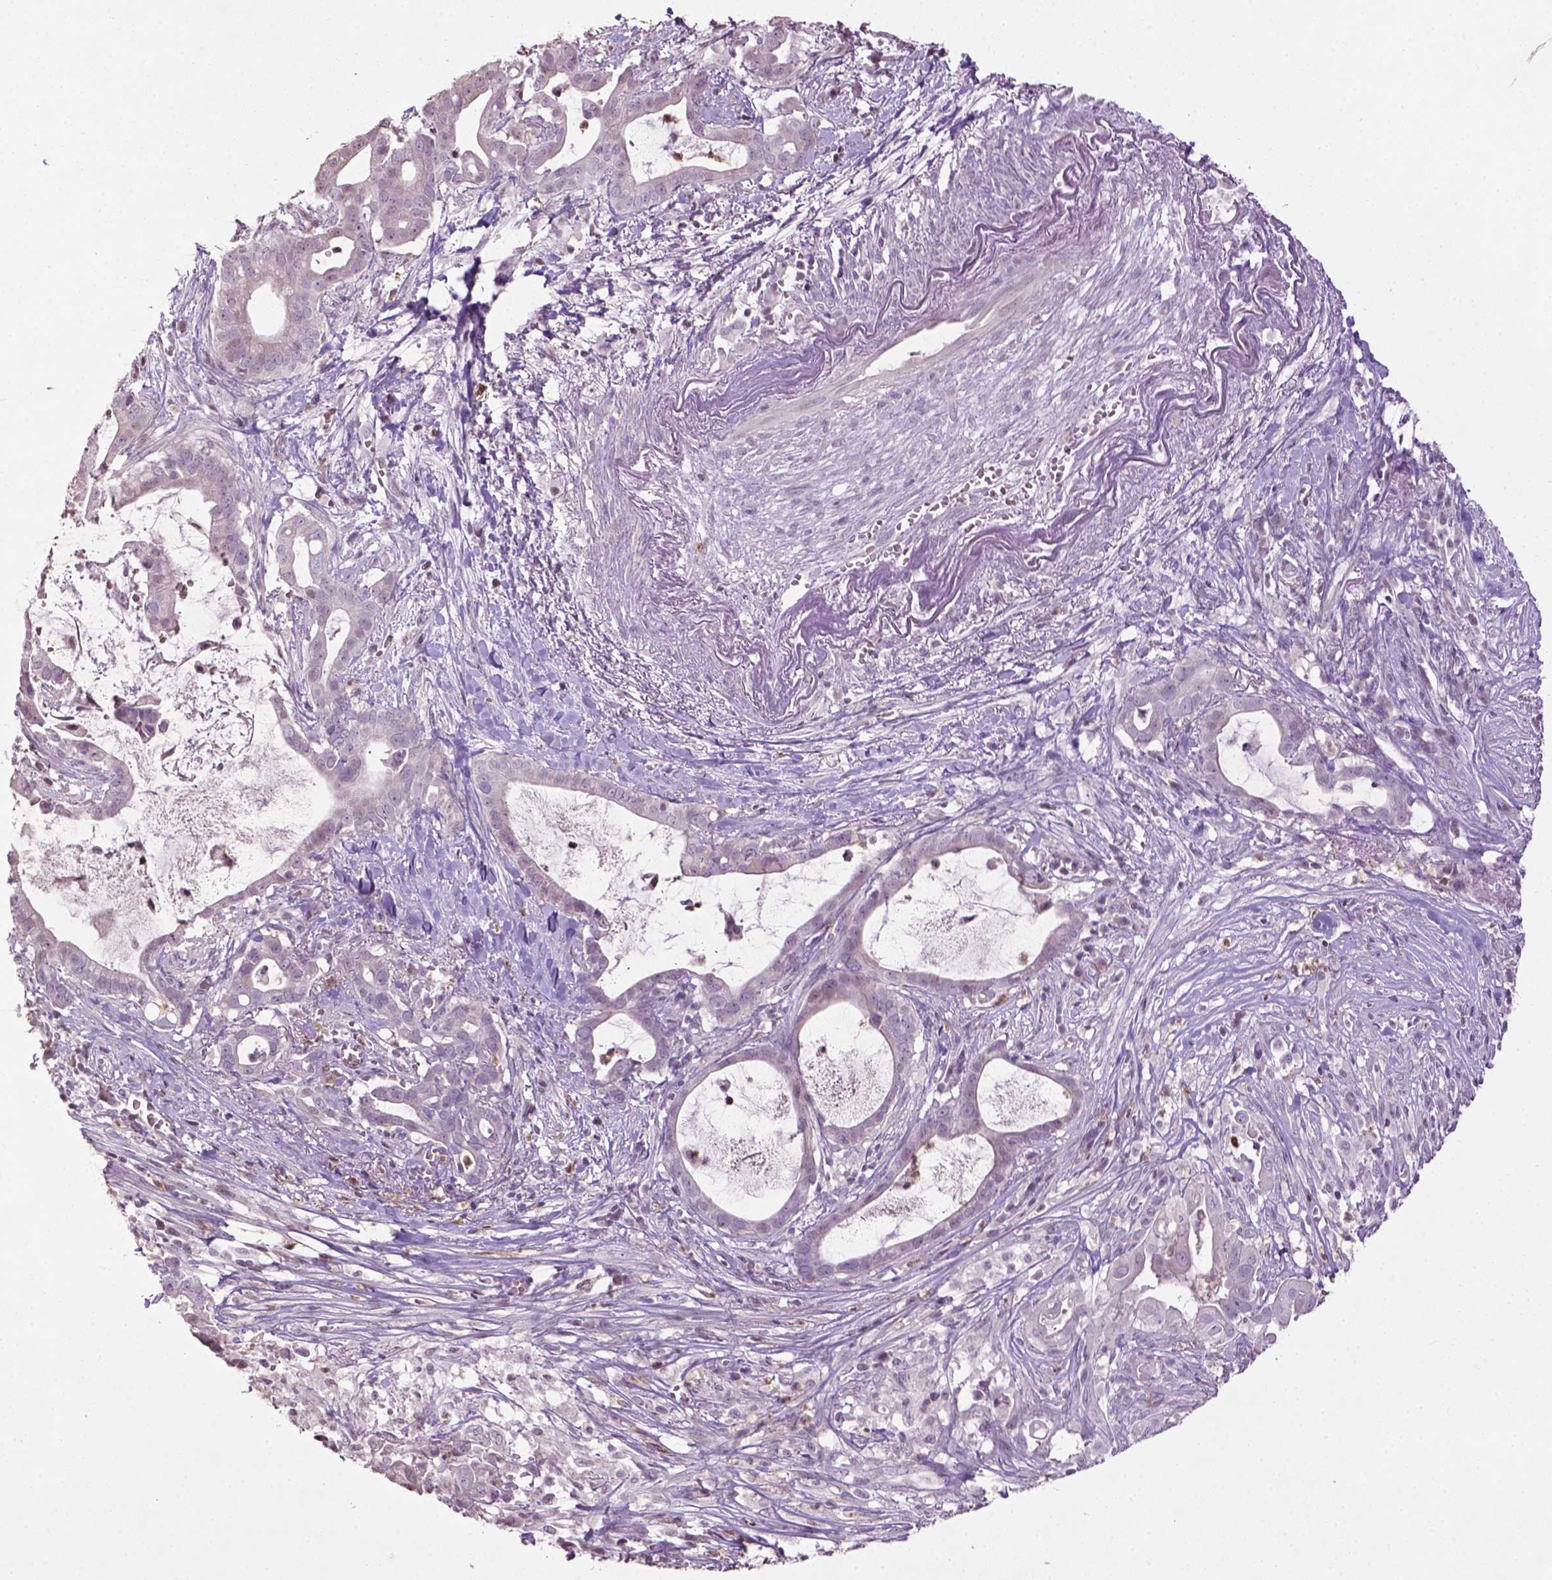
{"staining": {"intensity": "negative", "quantity": "none", "location": "none"}, "tissue": "pancreatic cancer", "cell_type": "Tumor cells", "image_type": "cancer", "snomed": [{"axis": "morphology", "description": "Adenocarcinoma, NOS"}, {"axis": "topography", "description": "Pancreas"}], "caption": "The photomicrograph displays no significant expression in tumor cells of pancreatic cancer (adenocarcinoma).", "gene": "NTNG2", "patient": {"sex": "male", "age": 61}}